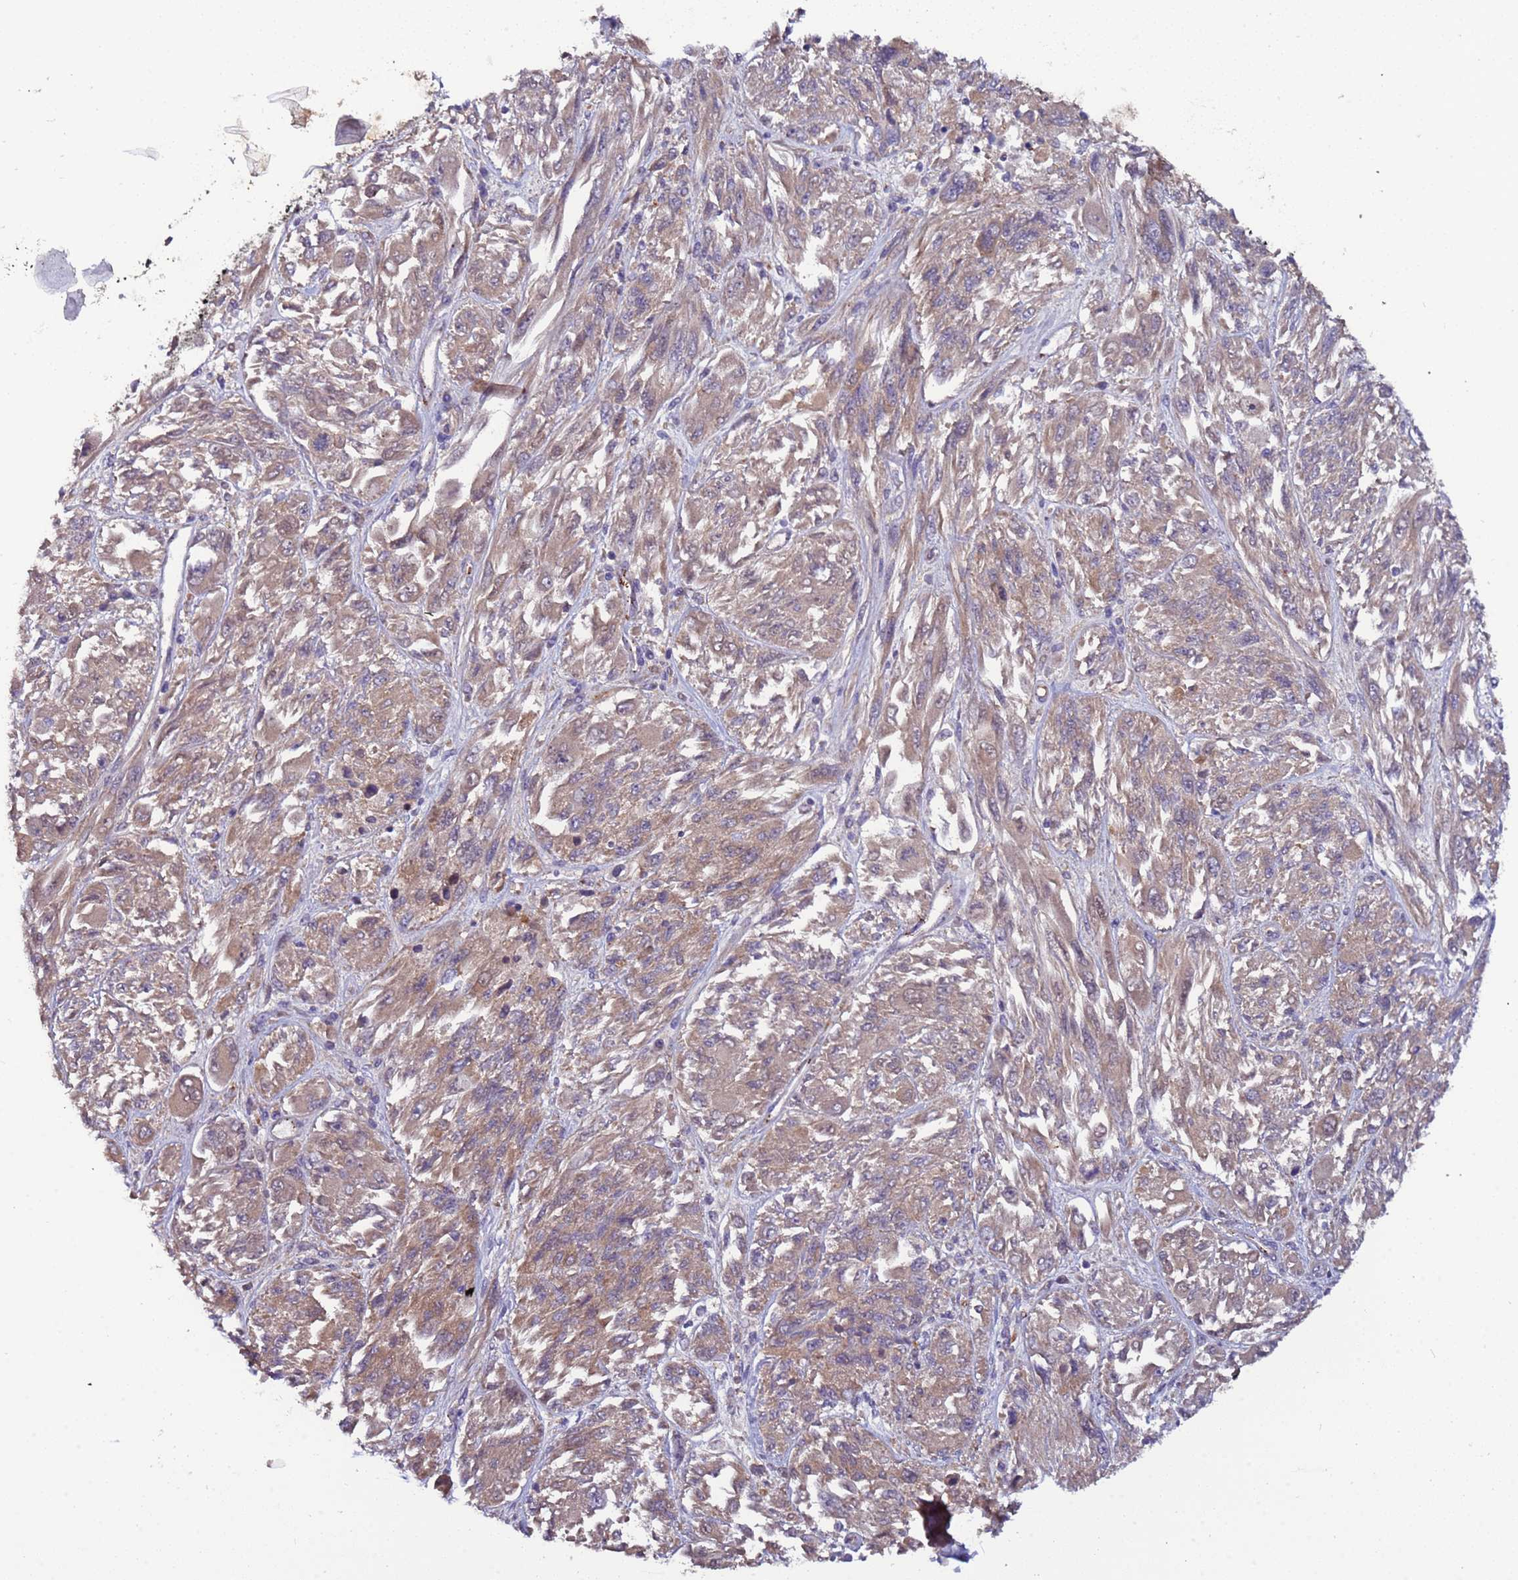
{"staining": {"intensity": "moderate", "quantity": ">75%", "location": "cytoplasmic/membranous"}, "tissue": "melanoma", "cell_type": "Tumor cells", "image_type": "cancer", "snomed": [{"axis": "morphology", "description": "Malignant melanoma, NOS"}, {"axis": "topography", "description": "Skin"}], "caption": "Malignant melanoma stained with a protein marker shows moderate staining in tumor cells.", "gene": "ZNF248", "patient": {"sex": "female", "age": 91}}